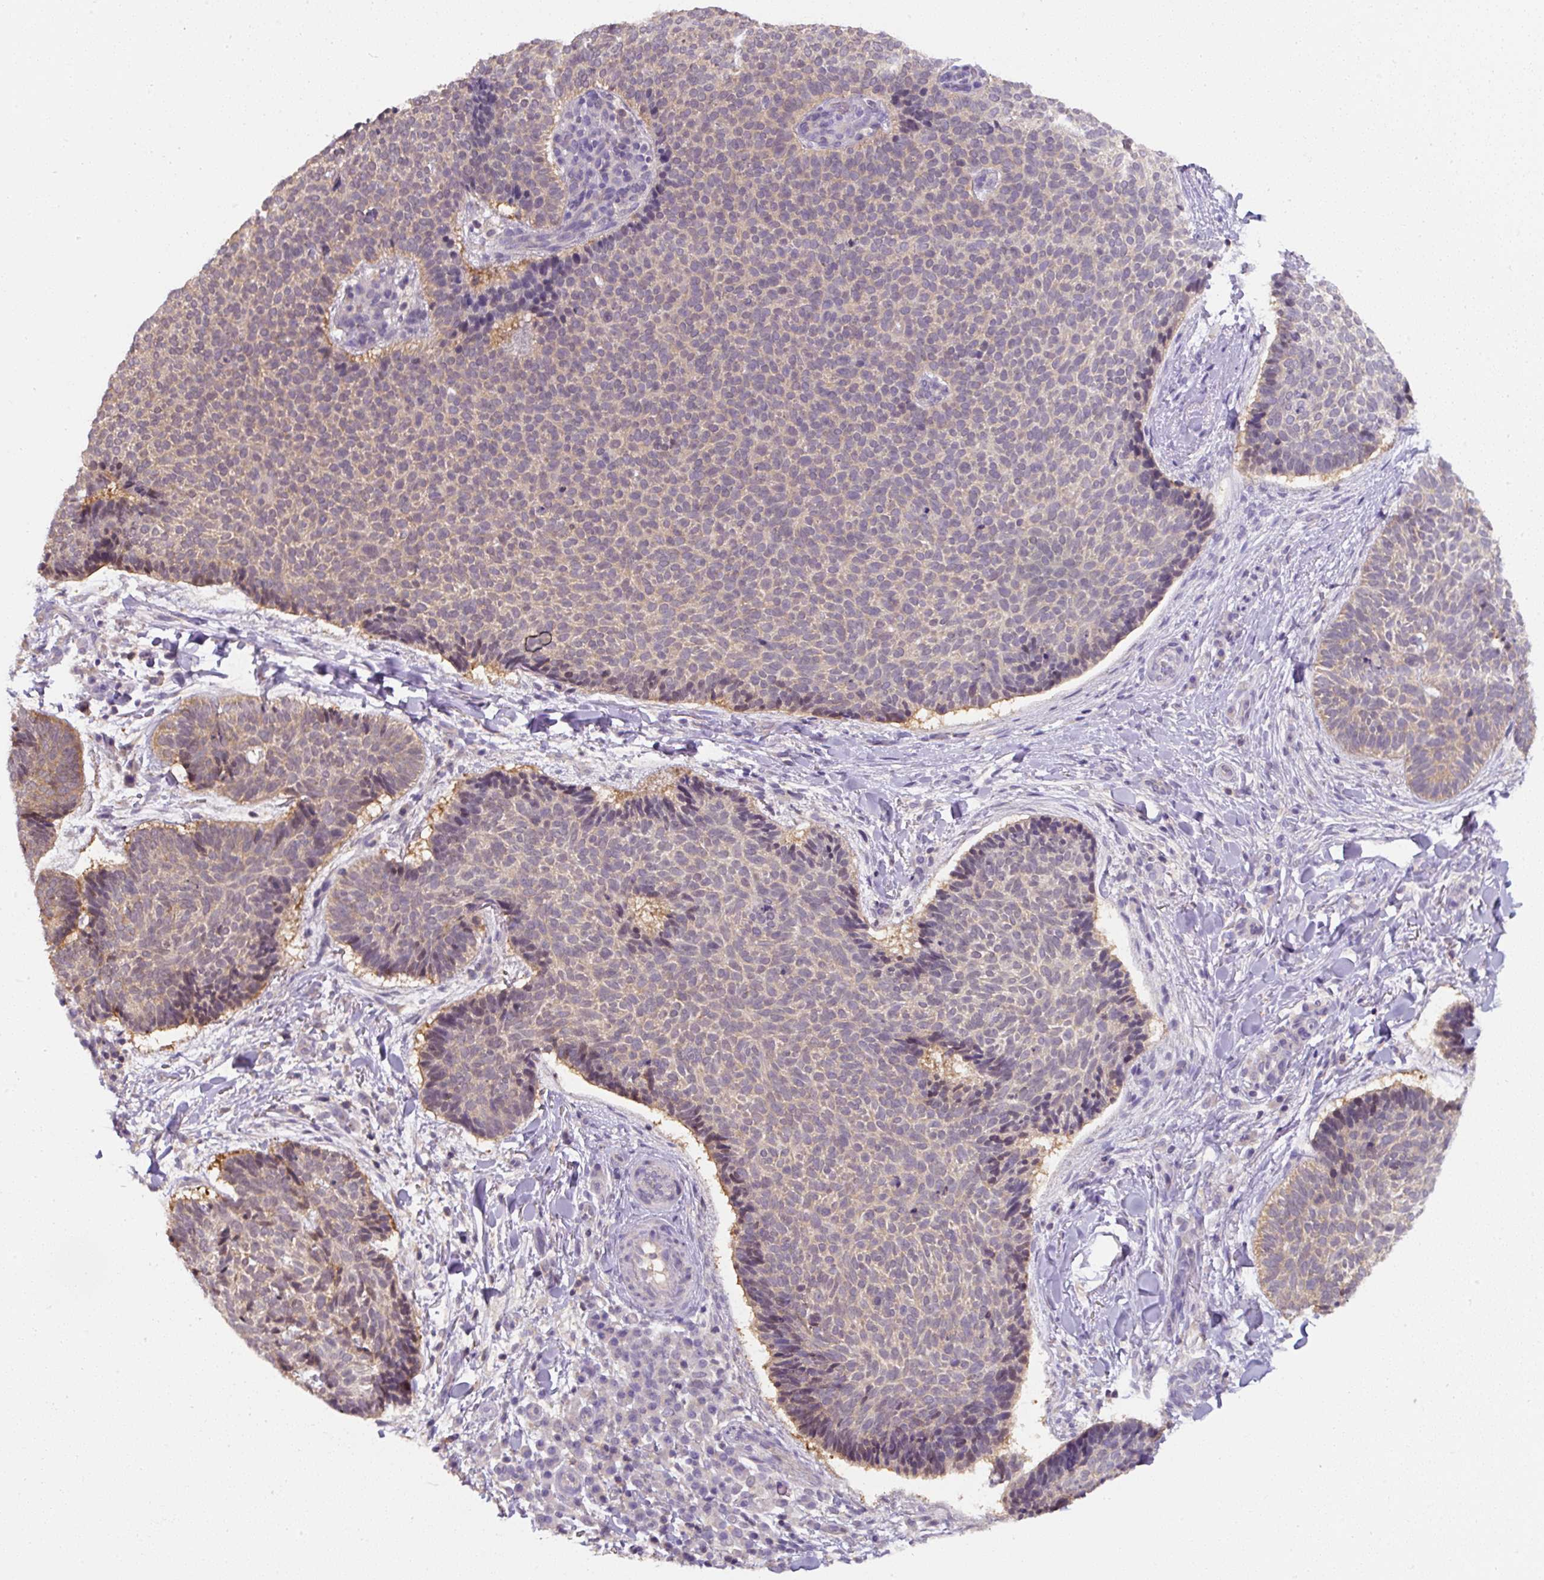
{"staining": {"intensity": "weak", "quantity": "25%-75%", "location": "cytoplasmic/membranous"}, "tissue": "skin cancer", "cell_type": "Tumor cells", "image_type": "cancer", "snomed": [{"axis": "morphology", "description": "Normal tissue, NOS"}, {"axis": "morphology", "description": "Basal cell carcinoma"}, {"axis": "topography", "description": "Skin"}], "caption": "Immunohistochemical staining of human basal cell carcinoma (skin) exhibits low levels of weak cytoplasmic/membranous protein positivity in approximately 25%-75% of tumor cells. (Brightfield microscopy of DAB IHC at high magnification).", "gene": "ST13", "patient": {"sex": "male", "age": 50}}